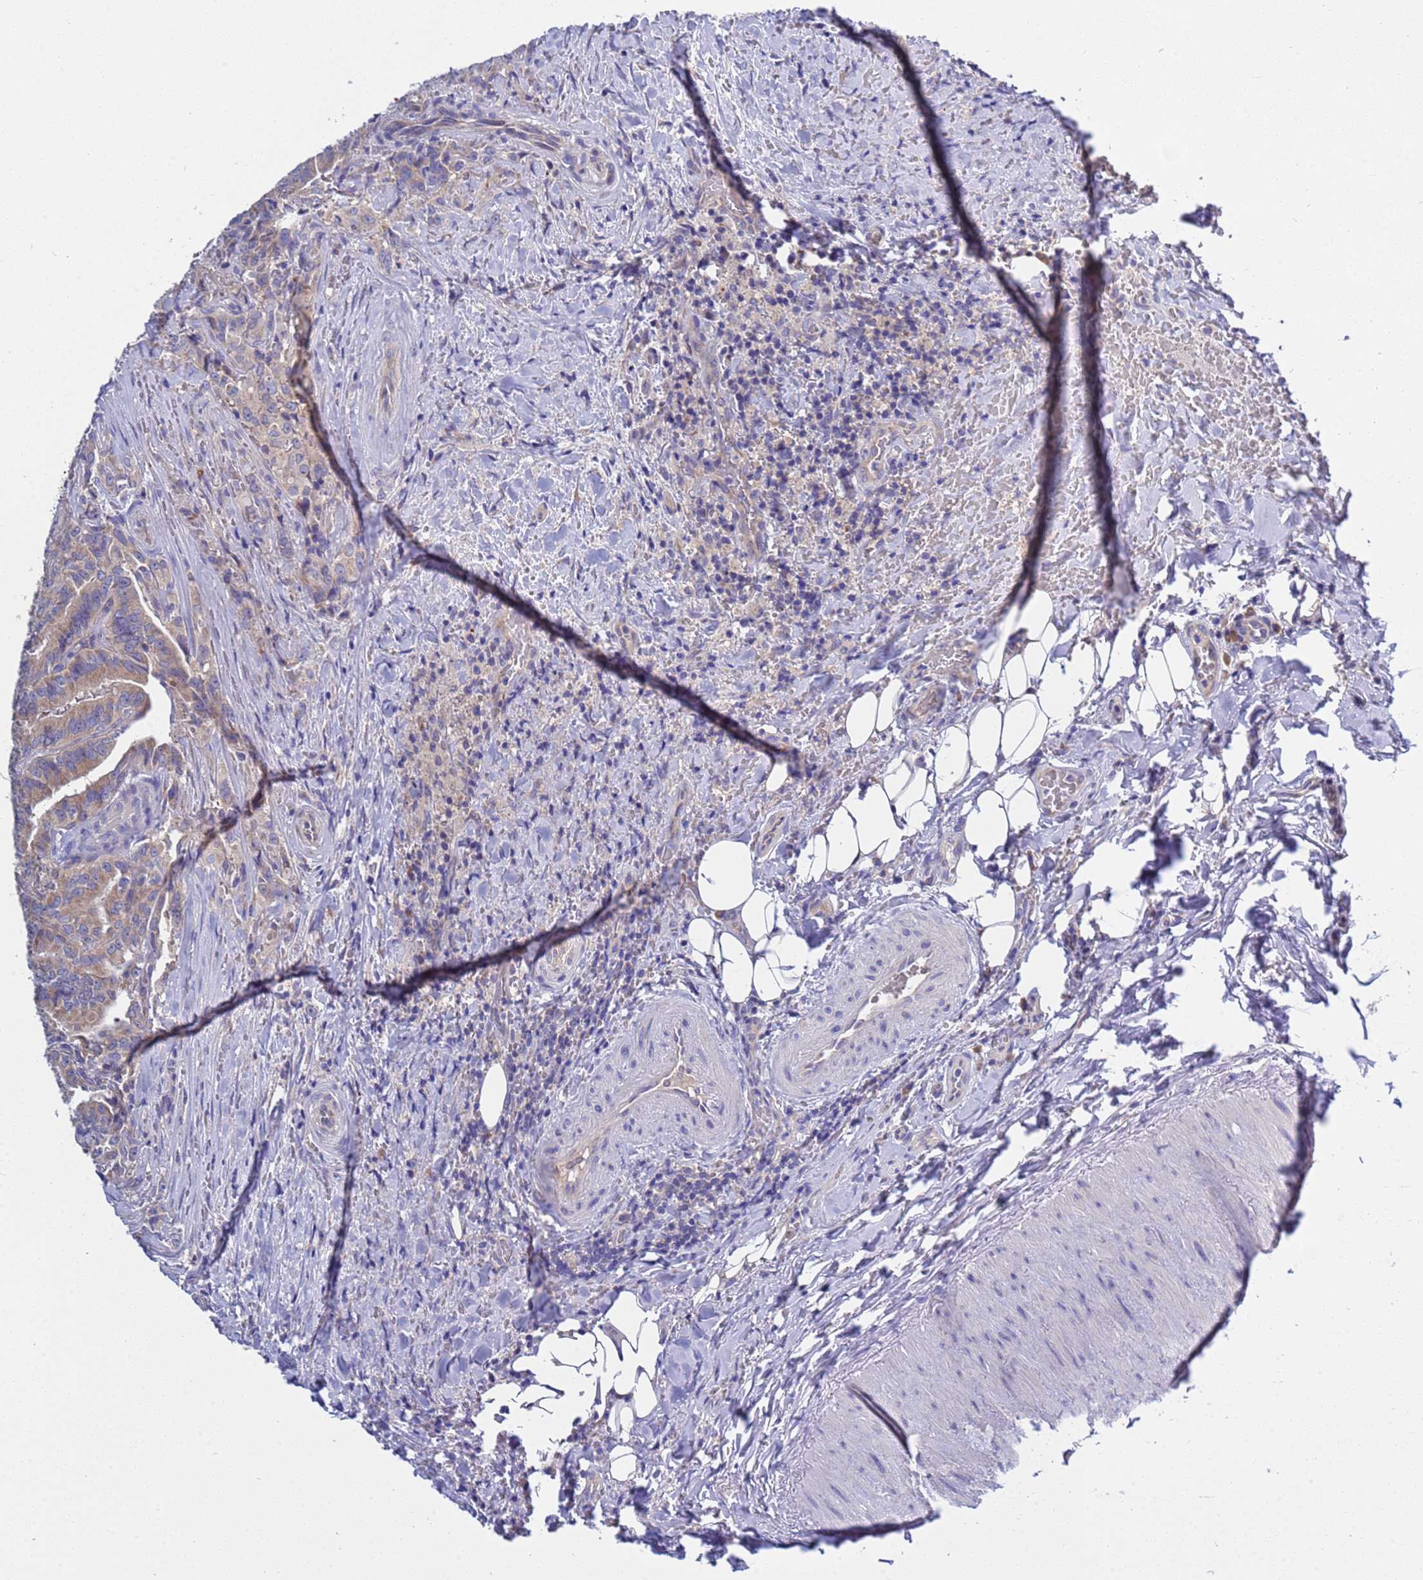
{"staining": {"intensity": "weak", "quantity": "<25%", "location": "cytoplasmic/membranous"}, "tissue": "thyroid cancer", "cell_type": "Tumor cells", "image_type": "cancer", "snomed": [{"axis": "morphology", "description": "Papillary adenocarcinoma, NOS"}, {"axis": "topography", "description": "Thyroid gland"}], "caption": "IHC of human thyroid cancer (papillary adenocarcinoma) exhibits no positivity in tumor cells. (DAB IHC with hematoxylin counter stain).", "gene": "RC3H2", "patient": {"sex": "male", "age": 61}}